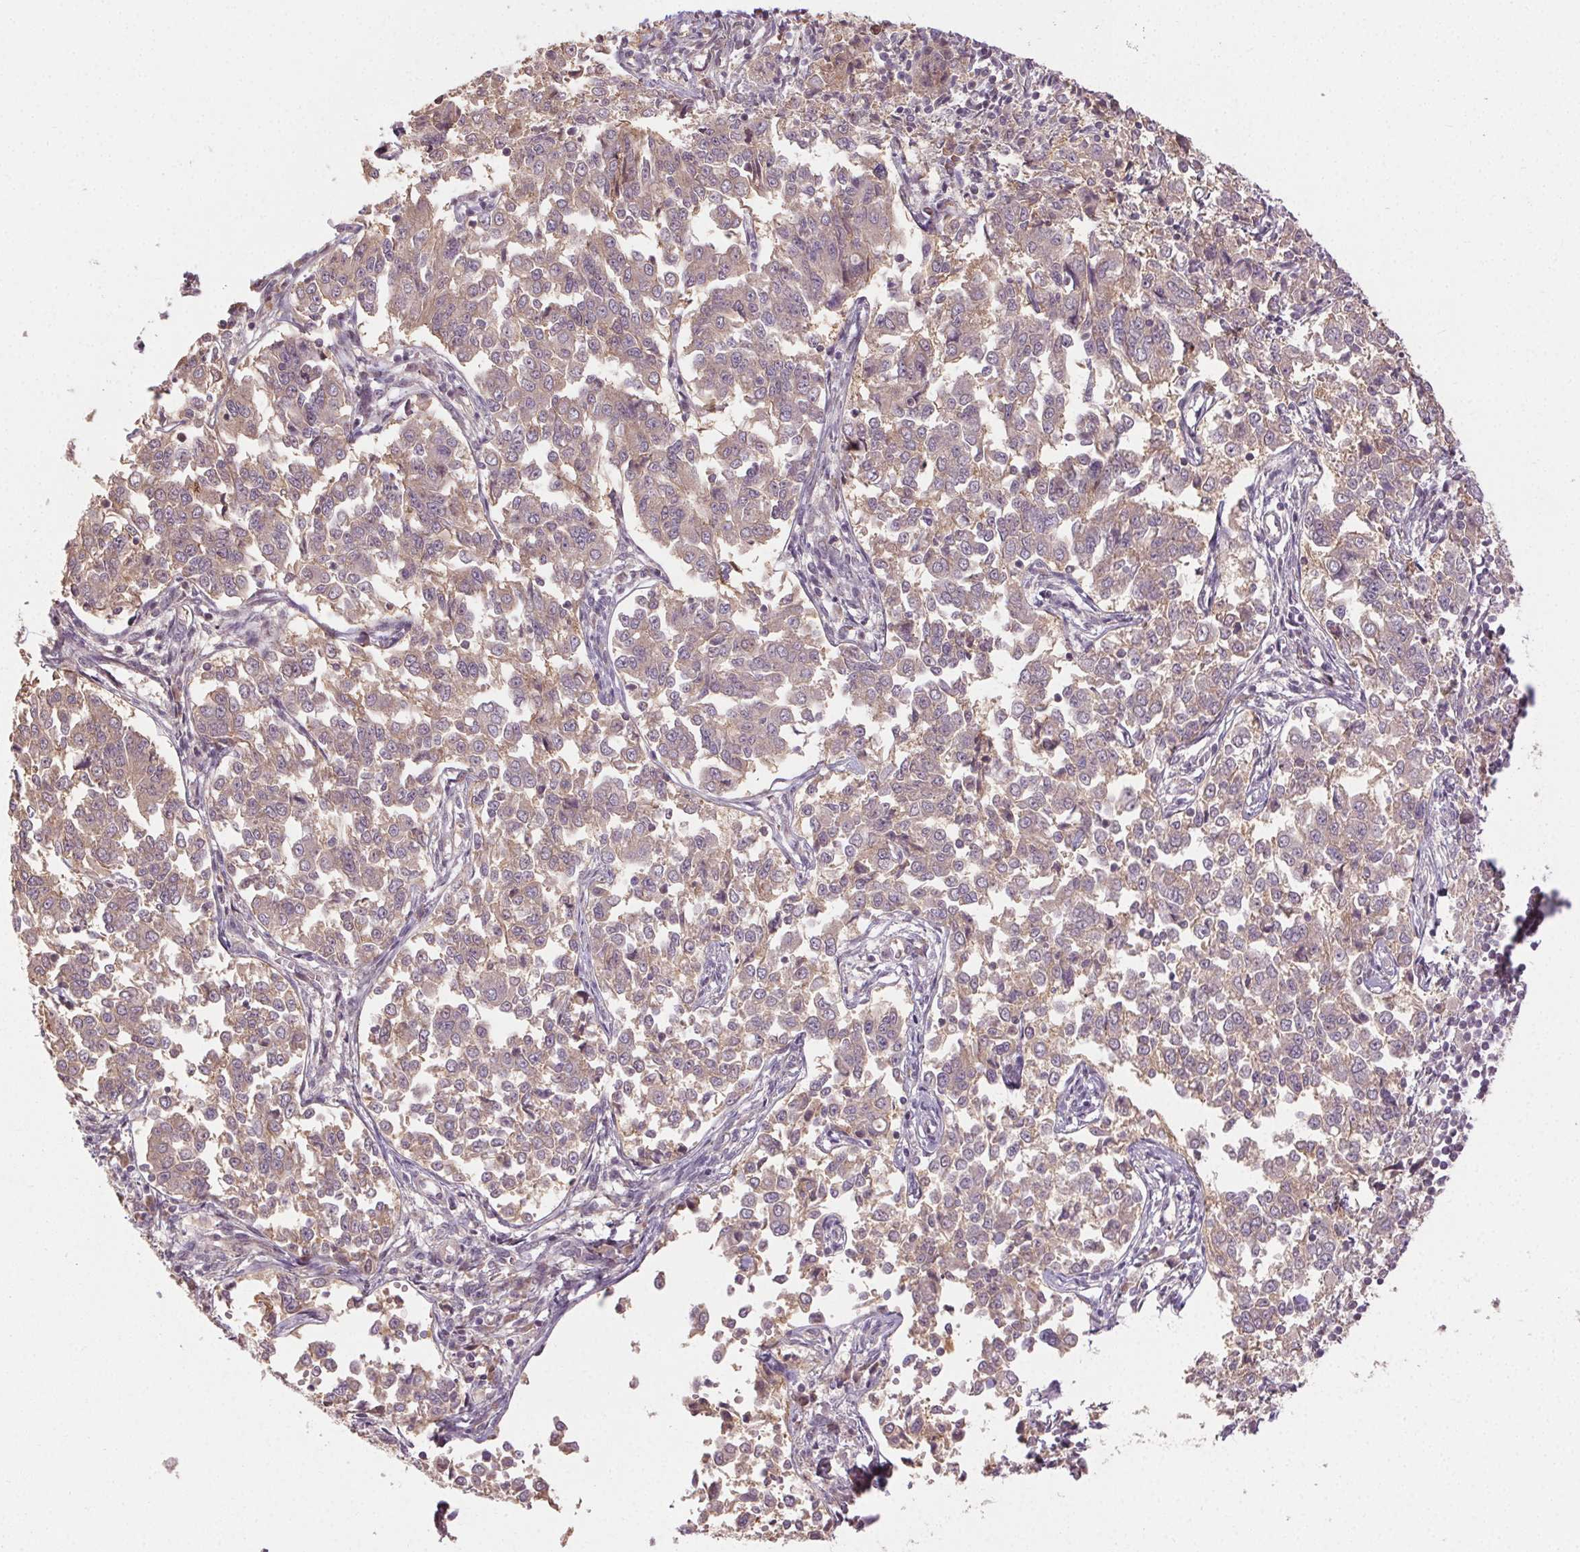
{"staining": {"intensity": "weak", "quantity": "25%-75%", "location": "cytoplasmic/membranous"}, "tissue": "endometrial cancer", "cell_type": "Tumor cells", "image_type": "cancer", "snomed": [{"axis": "morphology", "description": "Adenocarcinoma, NOS"}, {"axis": "topography", "description": "Endometrium"}], "caption": "Weak cytoplasmic/membranous expression is present in approximately 25%-75% of tumor cells in endometrial adenocarcinoma. The staining was performed using DAB, with brown indicating positive protein expression. Nuclei are stained blue with hematoxylin.", "gene": "ATP1B3", "patient": {"sex": "female", "age": 43}}